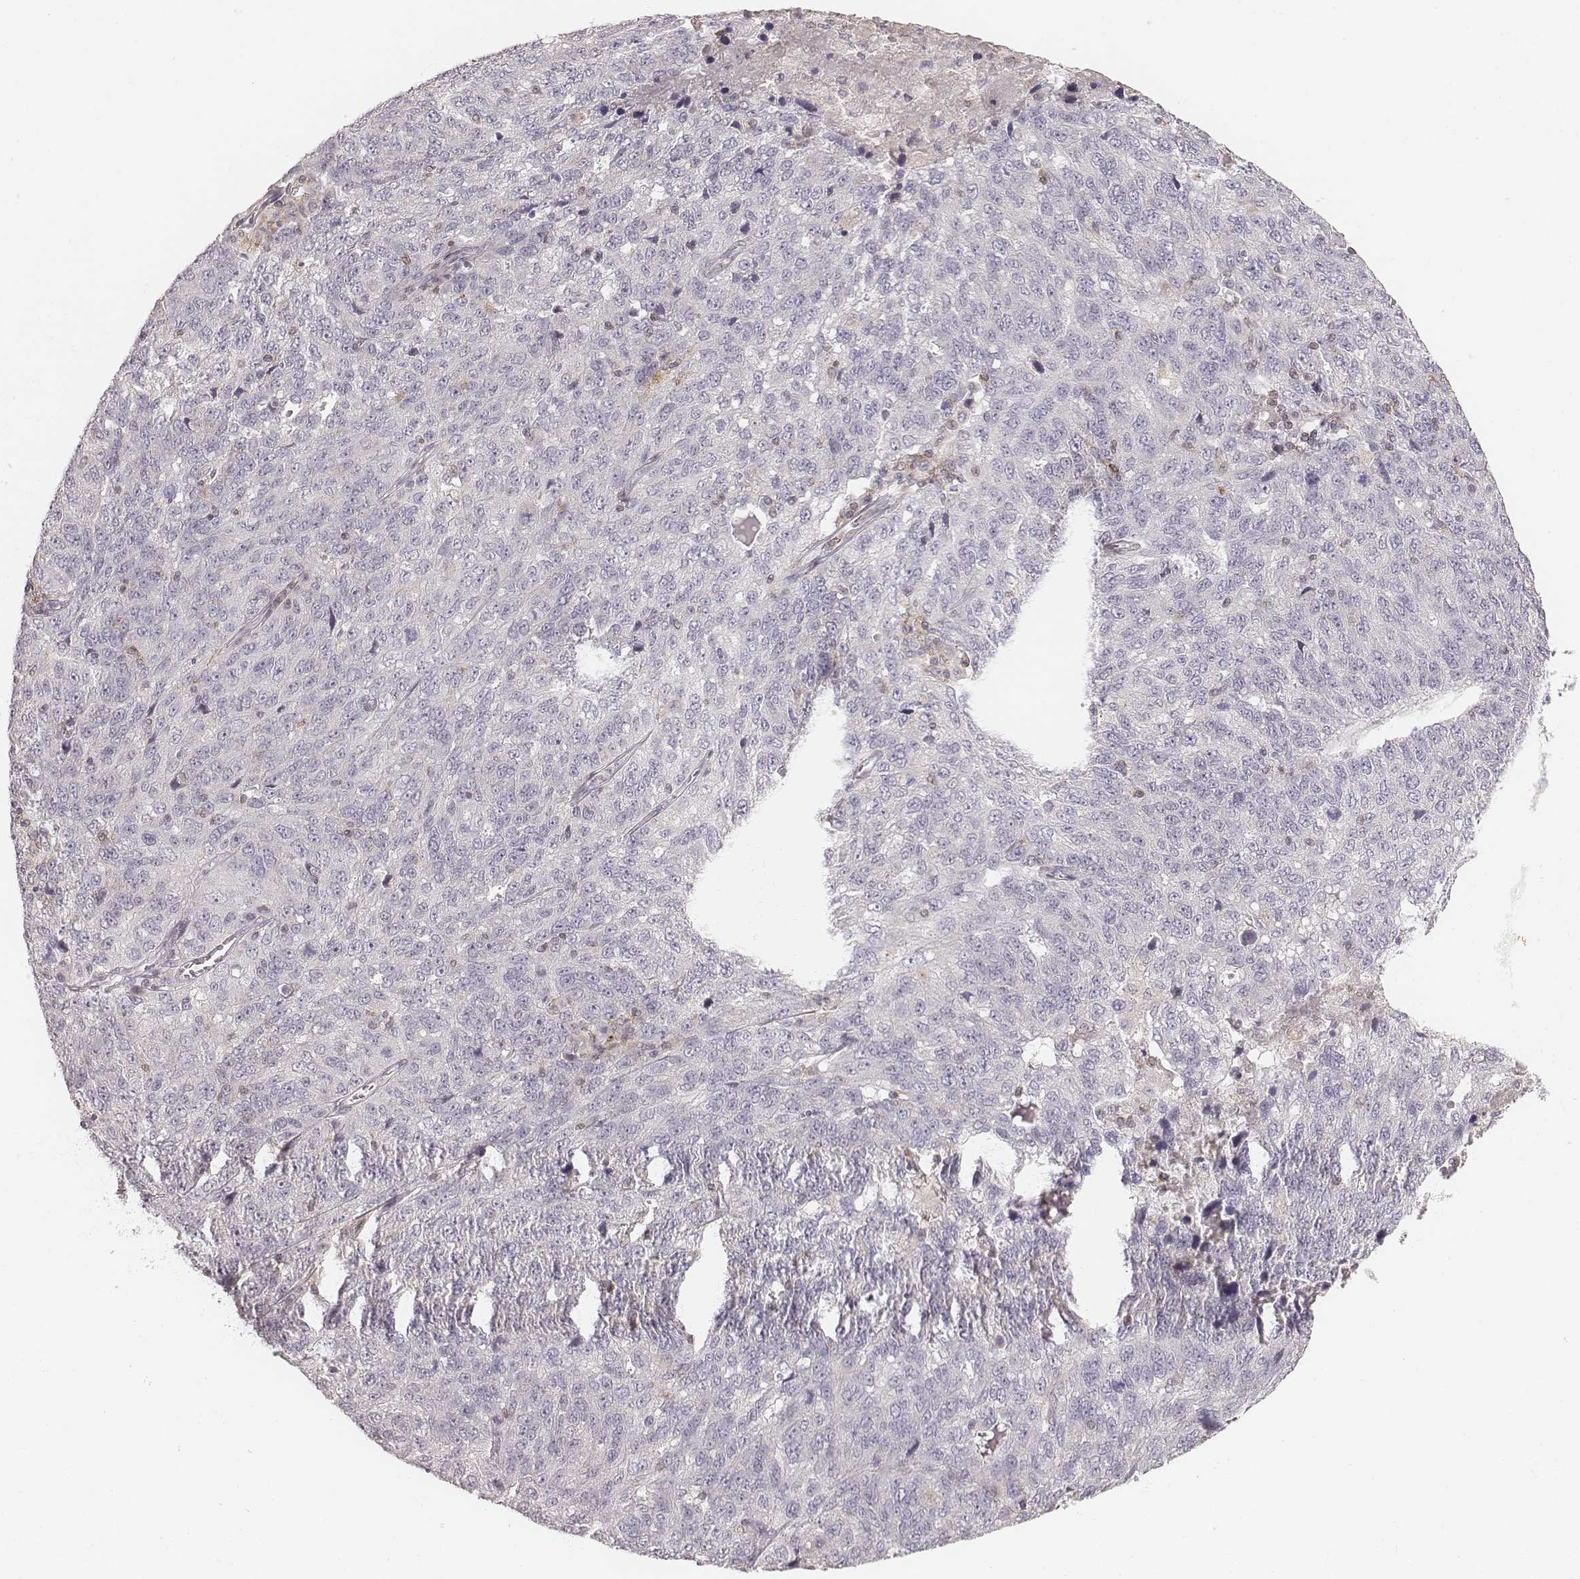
{"staining": {"intensity": "negative", "quantity": "none", "location": "none"}, "tissue": "ovarian cancer", "cell_type": "Tumor cells", "image_type": "cancer", "snomed": [{"axis": "morphology", "description": "Cystadenocarcinoma, serous, NOS"}, {"axis": "topography", "description": "Ovary"}], "caption": "Protein analysis of ovarian serous cystadenocarcinoma displays no significant positivity in tumor cells. (DAB immunohistochemistry (IHC) with hematoxylin counter stain).", "gene": "MSX1", "patient": {"sex": "female", "age": 71}}